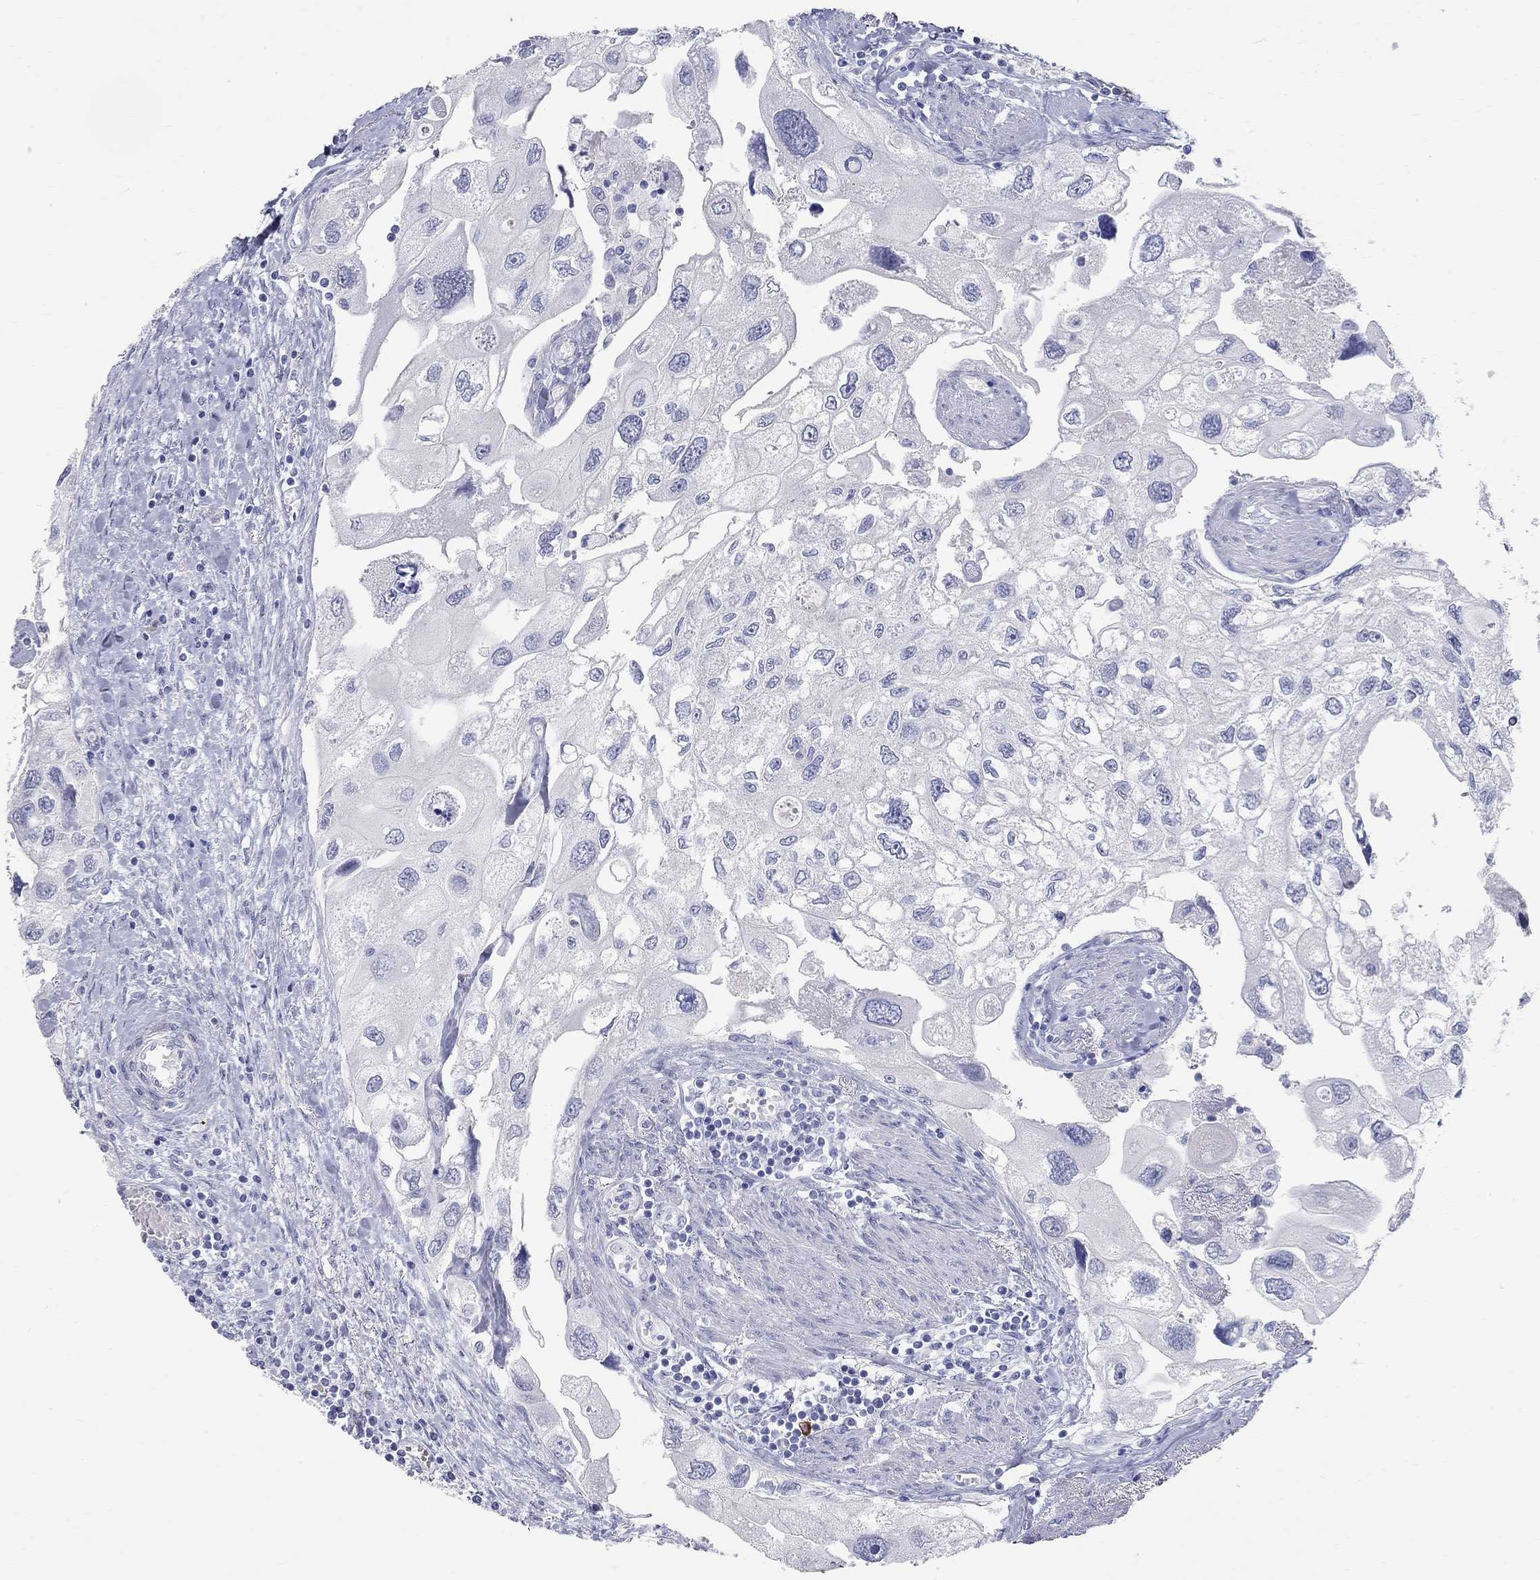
{"staining": {"intensity": "negative", "quantity": "none", "location": "none"}, "tissue": "urothelial cancer", "cell_type": "Tumor cells", "image_type": "cancer", "snomed": [{"axis": "morphology", "description": "Urothelial carcinoma, High grade"}, {"axis": "topography", "description": "Urinary bladder"}], "caption": "A high-resolution photomicrograph shows IHC staining of urothelial carcinoma (high-grade), which displays no significant staining in tumor cells.", "gene": "PHOX2B", "patient": {"sex": "male", "age": 59}}